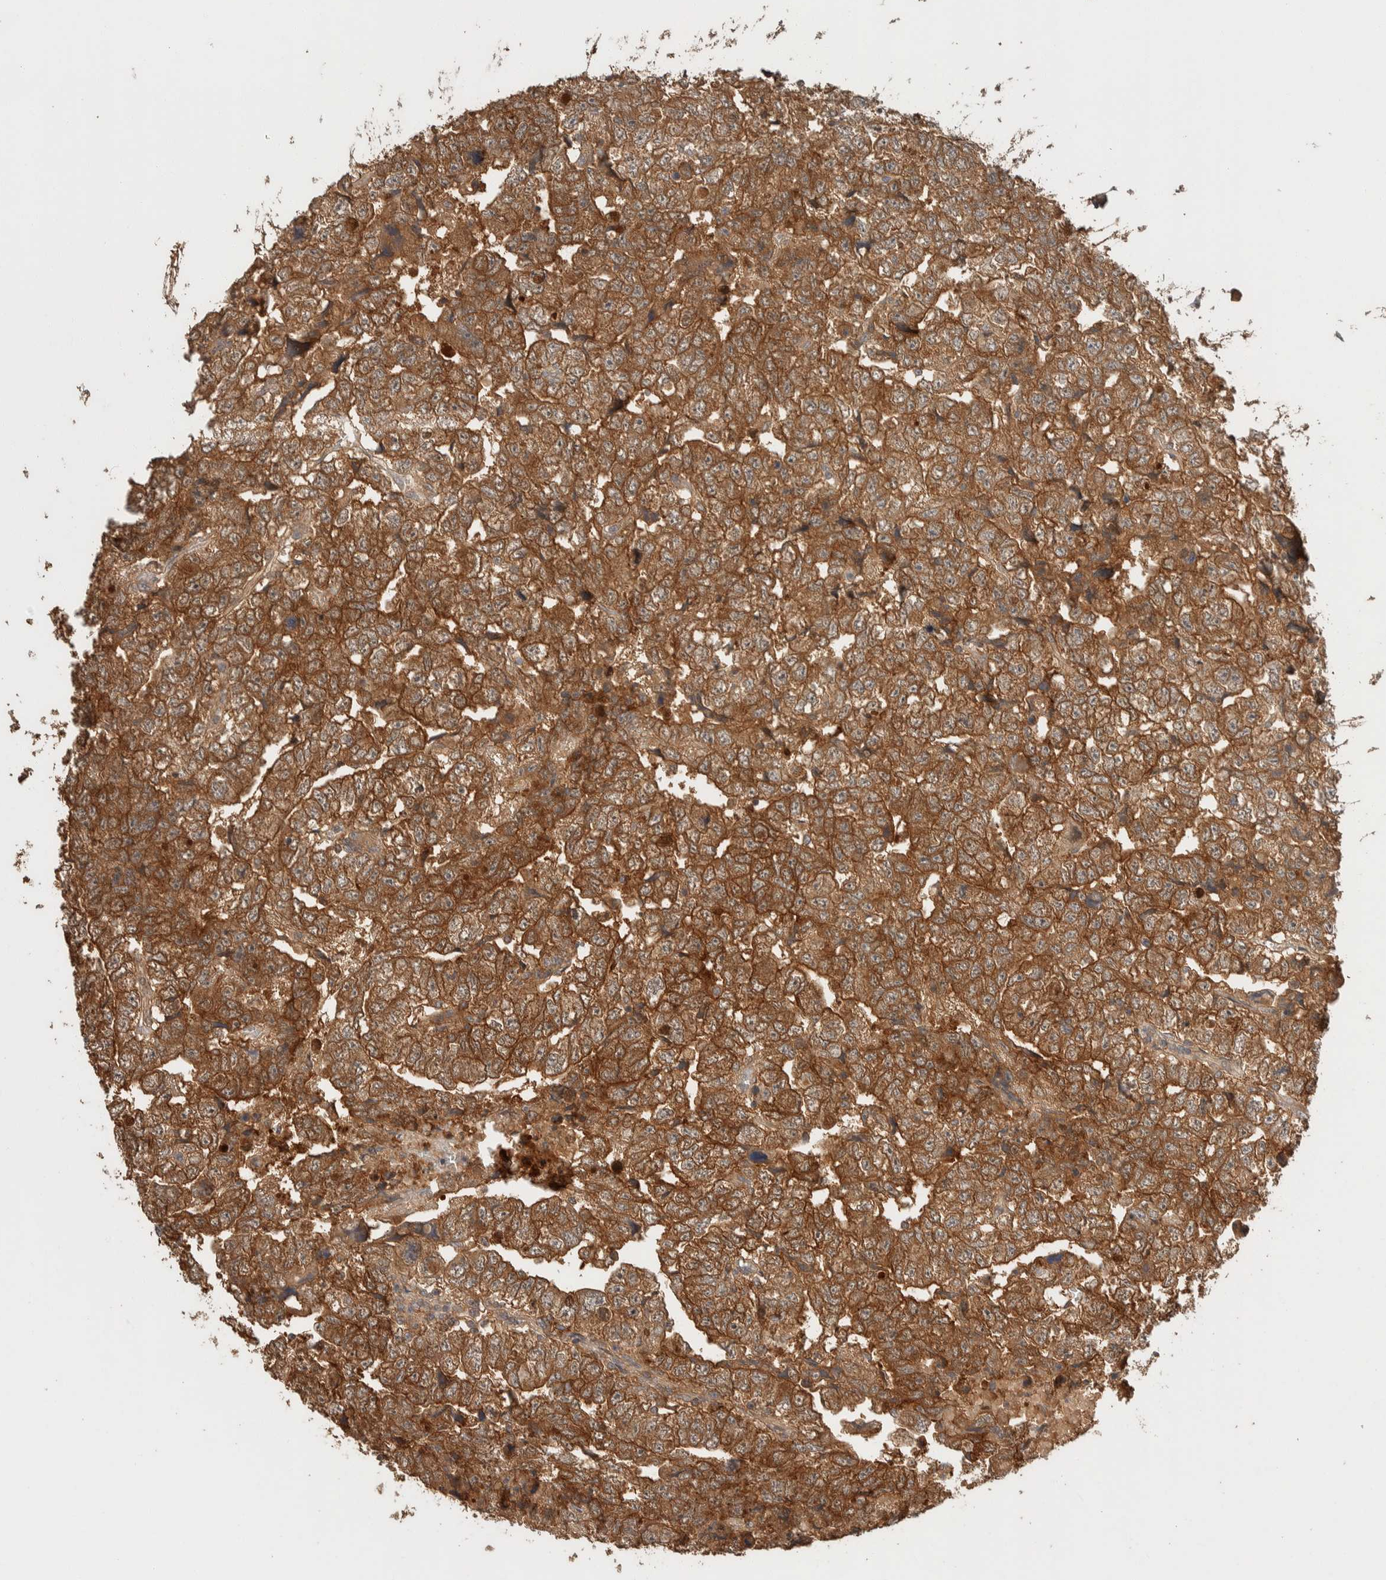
{"staining": {"intensity": "strong", "quantity": ">75%", "location": "cytoplasmic/membranous"}, "tissue": "testis cancer", "cell_type": "Tumor cells", "image_type": "cancer", "snomed": [{"axis": "morphology", "description": "Carcinoma, Embryonal, NOS"}, {"axis": "topography", "description": "Testis"}], "caption": "Immunohistochemical staining of human embryonal carcinoma (testis) displays high levels of strong cytoplasmic/membranous protein positivity in approximately >75% of tumor cells.", "gene": "ZNF567", "patient": {"sex": "male", "age": 36}}